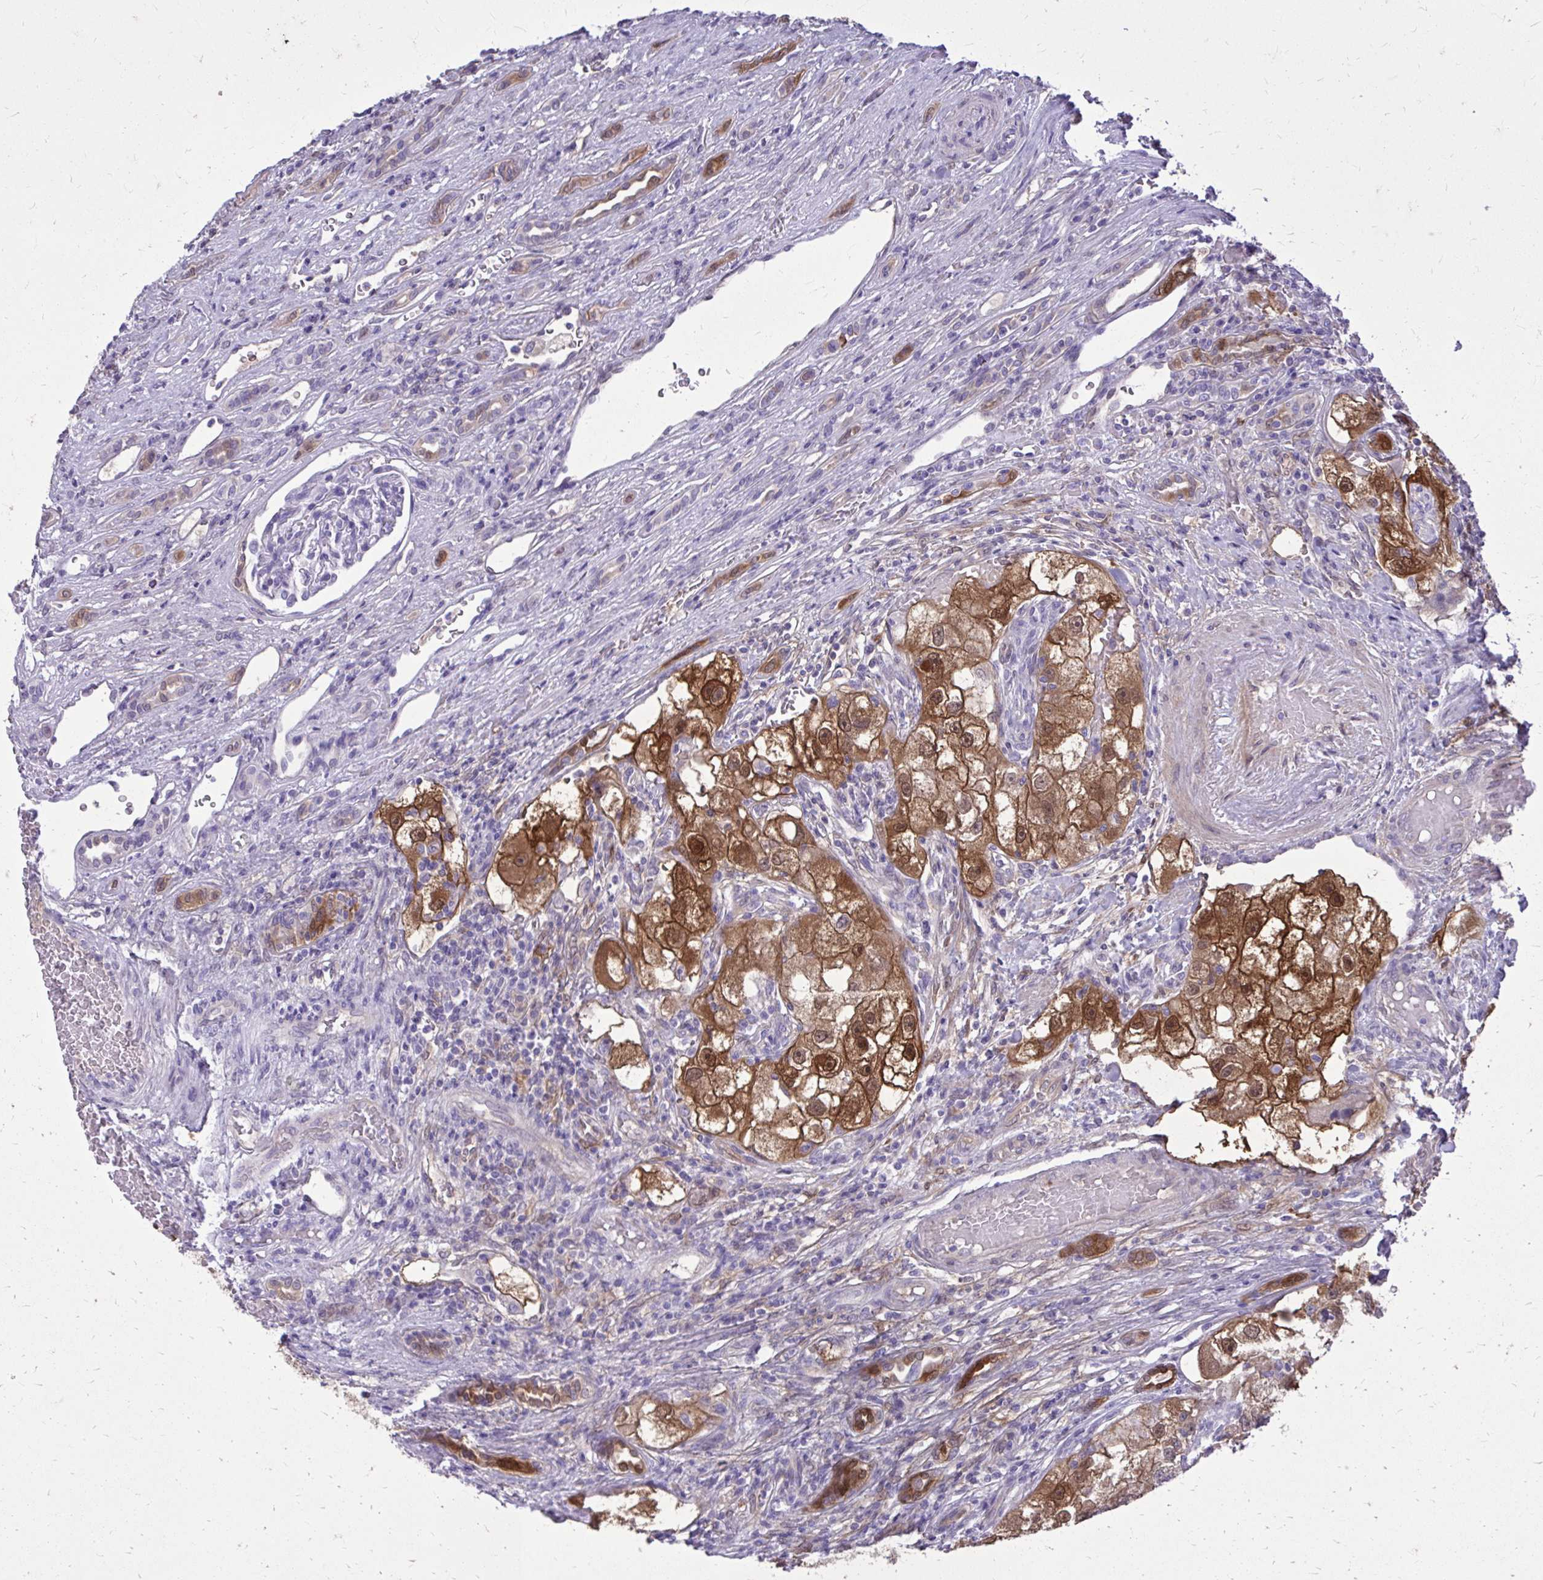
{"staining": {"intensity": "strong", "quantity": ">75%", "location": "cytoplasmic/membranous,nuclear"}, "tissue": "renal cancer", "cell_type": "Tumor cells", "image_type": "cancer", "snomed": [{"axis": "morphology", "description": "Adenocarcinoma, NOS"}, {"axis": "topography", "description": "Kidney"}], "caption": "Immunohistochemistry of human renal adenocarcinoma shows high levels of strong cytoplasmic/membranous and nuclear positivity in approximately >75% of tumor cells.", "gene": "NNMT", "patient": {"sex": "male", "age": 63}}